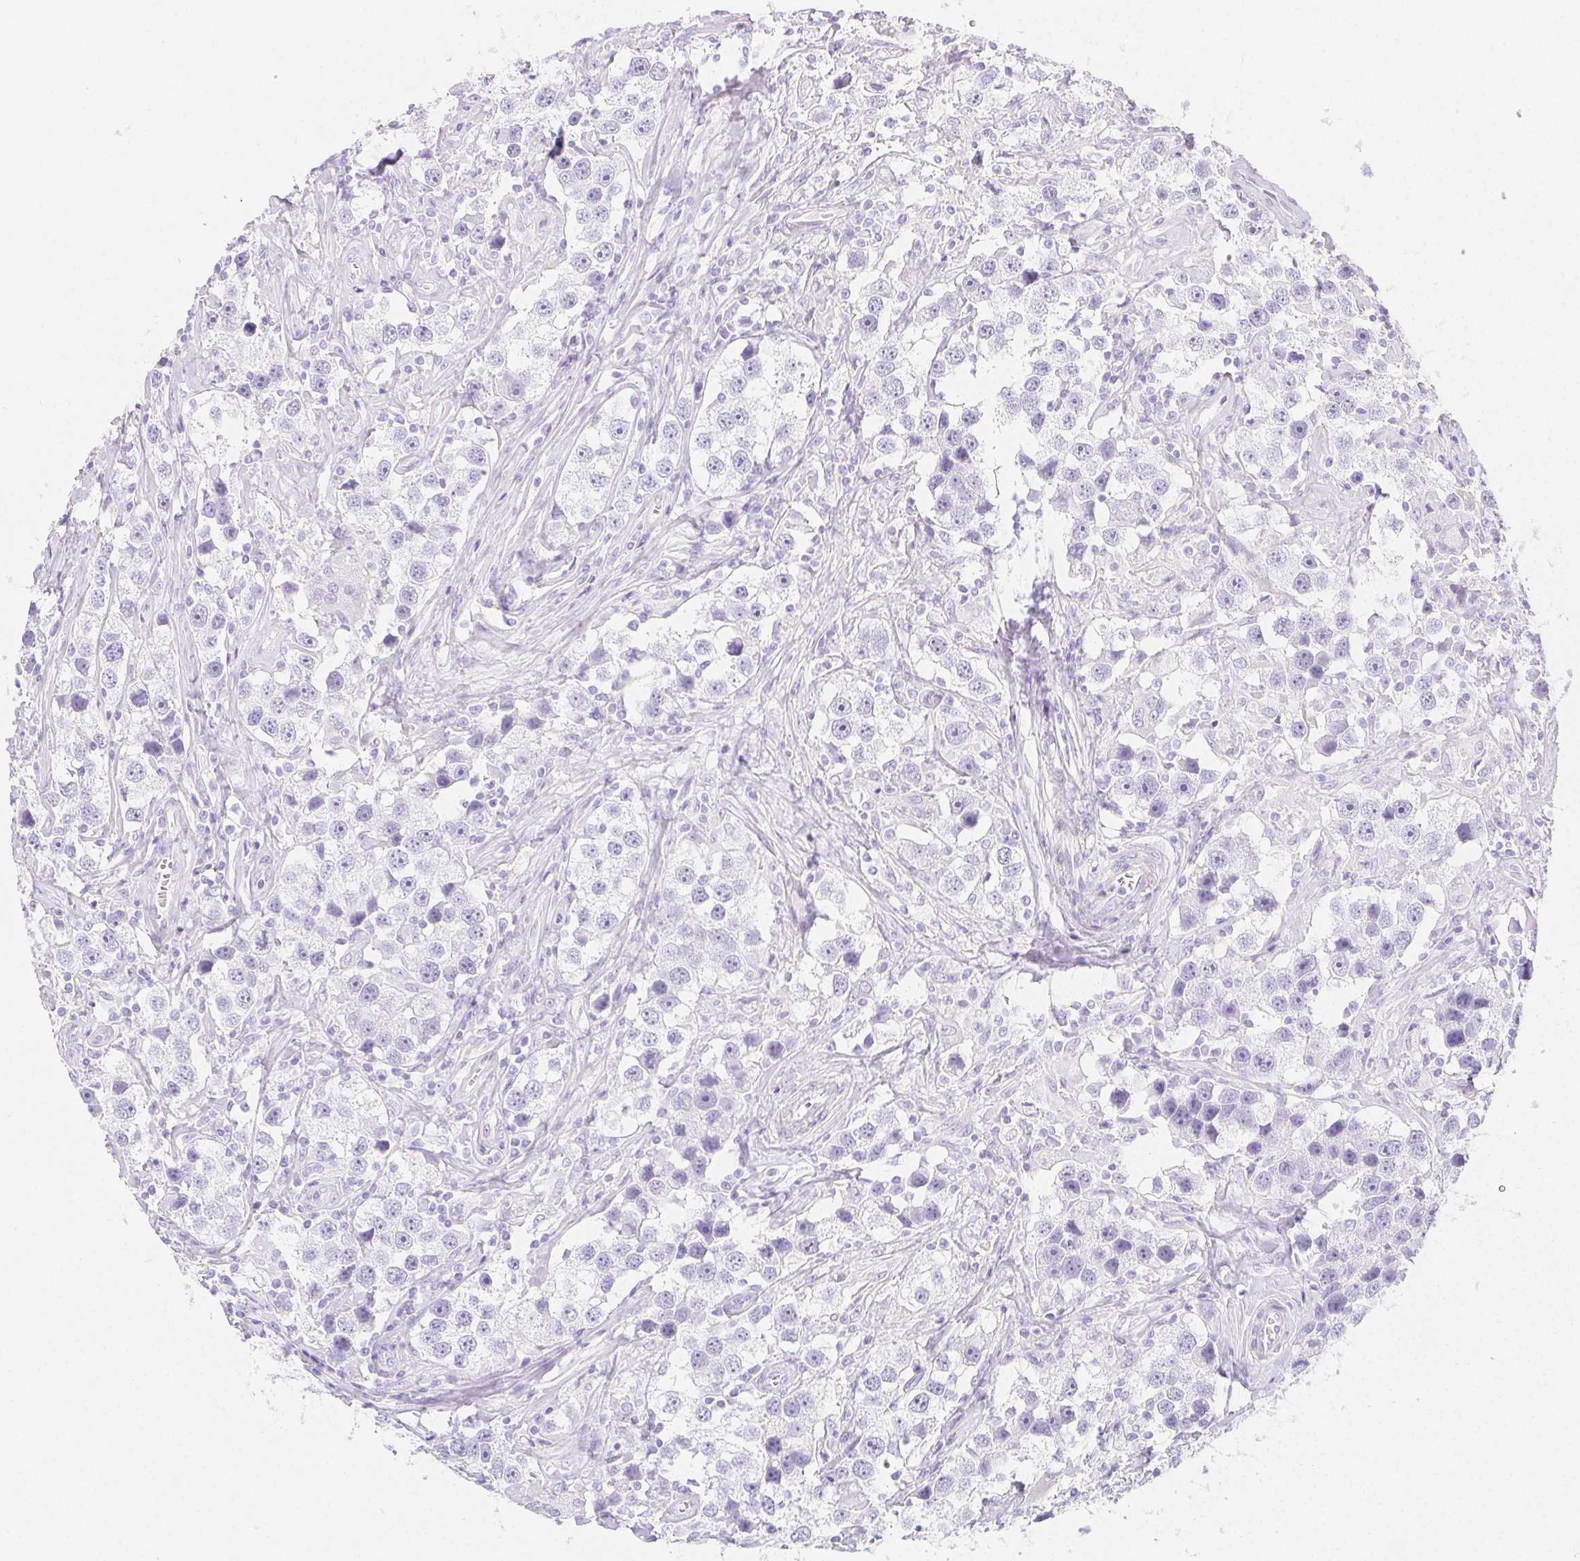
{"staining": {"intensity": "negative", "quantity": "none", "location": "none"}, "tissue": "testis cancer", "cell_type": "Tumor cells", "image_type": "cancer", "snomed": [{"axis": "morphology", "description": "Seminoma, NOS"}, {"axis": "topography", "description": "Testis"}], "caption": "This is an immunohistochemistry photomicrograph of human seminoma (testis). There is no expression in tumor cells.", "gene": "HRC", "patient": {"sex": "male", "age": 49}}